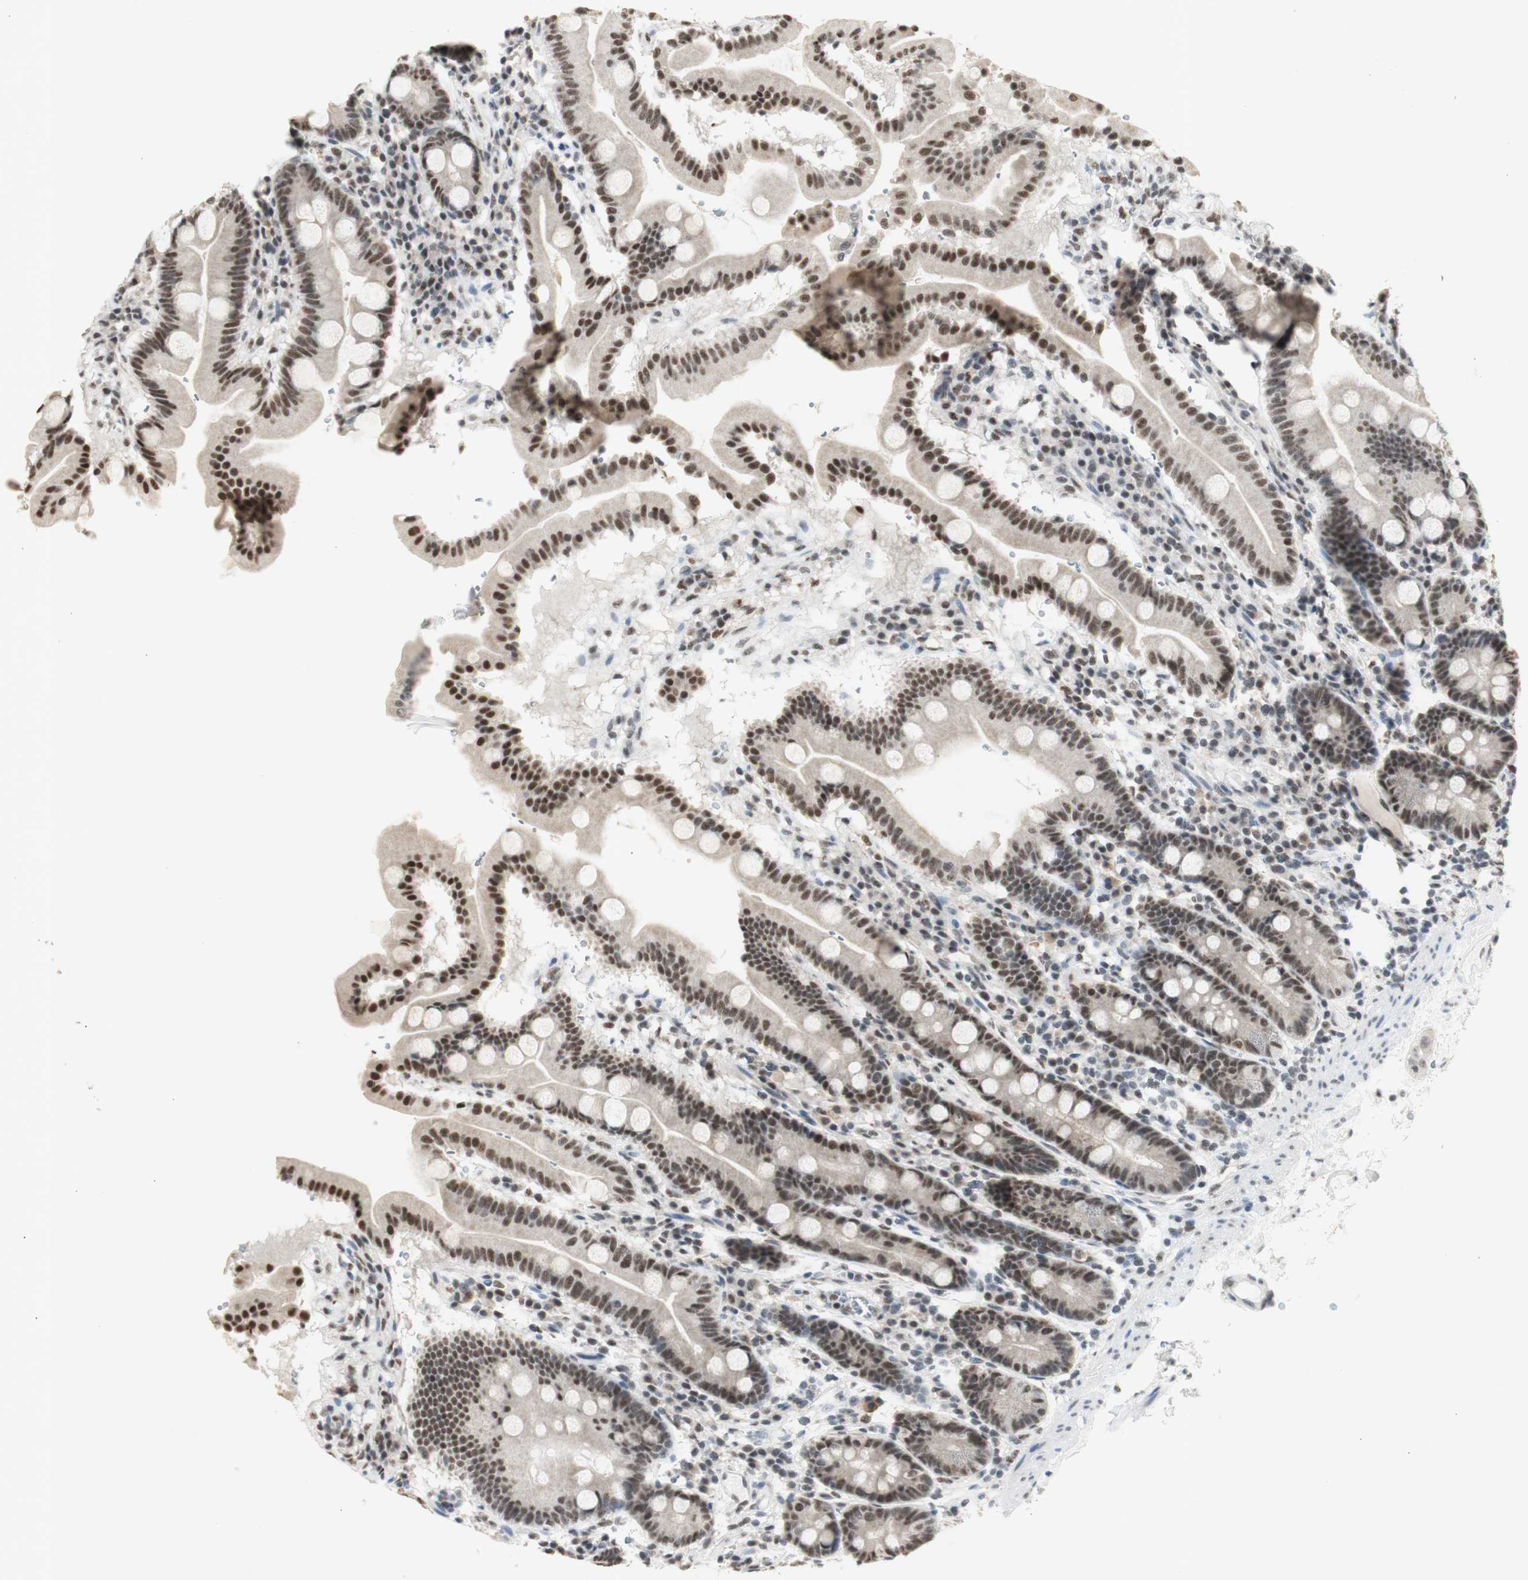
{"staining": {"intensity": "strong", "quantity": ">75%", "location": "nuclear"}, "tissue": "duodenum", "cell_type": "Glandular cells", "image_type": "normal", "snomed": [{"axis": "morphology", "description": "Normal tissue, NOS"}, {"axis": "topography", "description": "Duodenum"}], "caption": "Immunohistochemistry (IHC) image of benign human duodenum stained for a protein (brown), which exhibits high levels of strong nuclear expression in approximately >75% of glandular cells.", "gene": "SNRPB", "patient": {"sex": "male", "age": 50}}